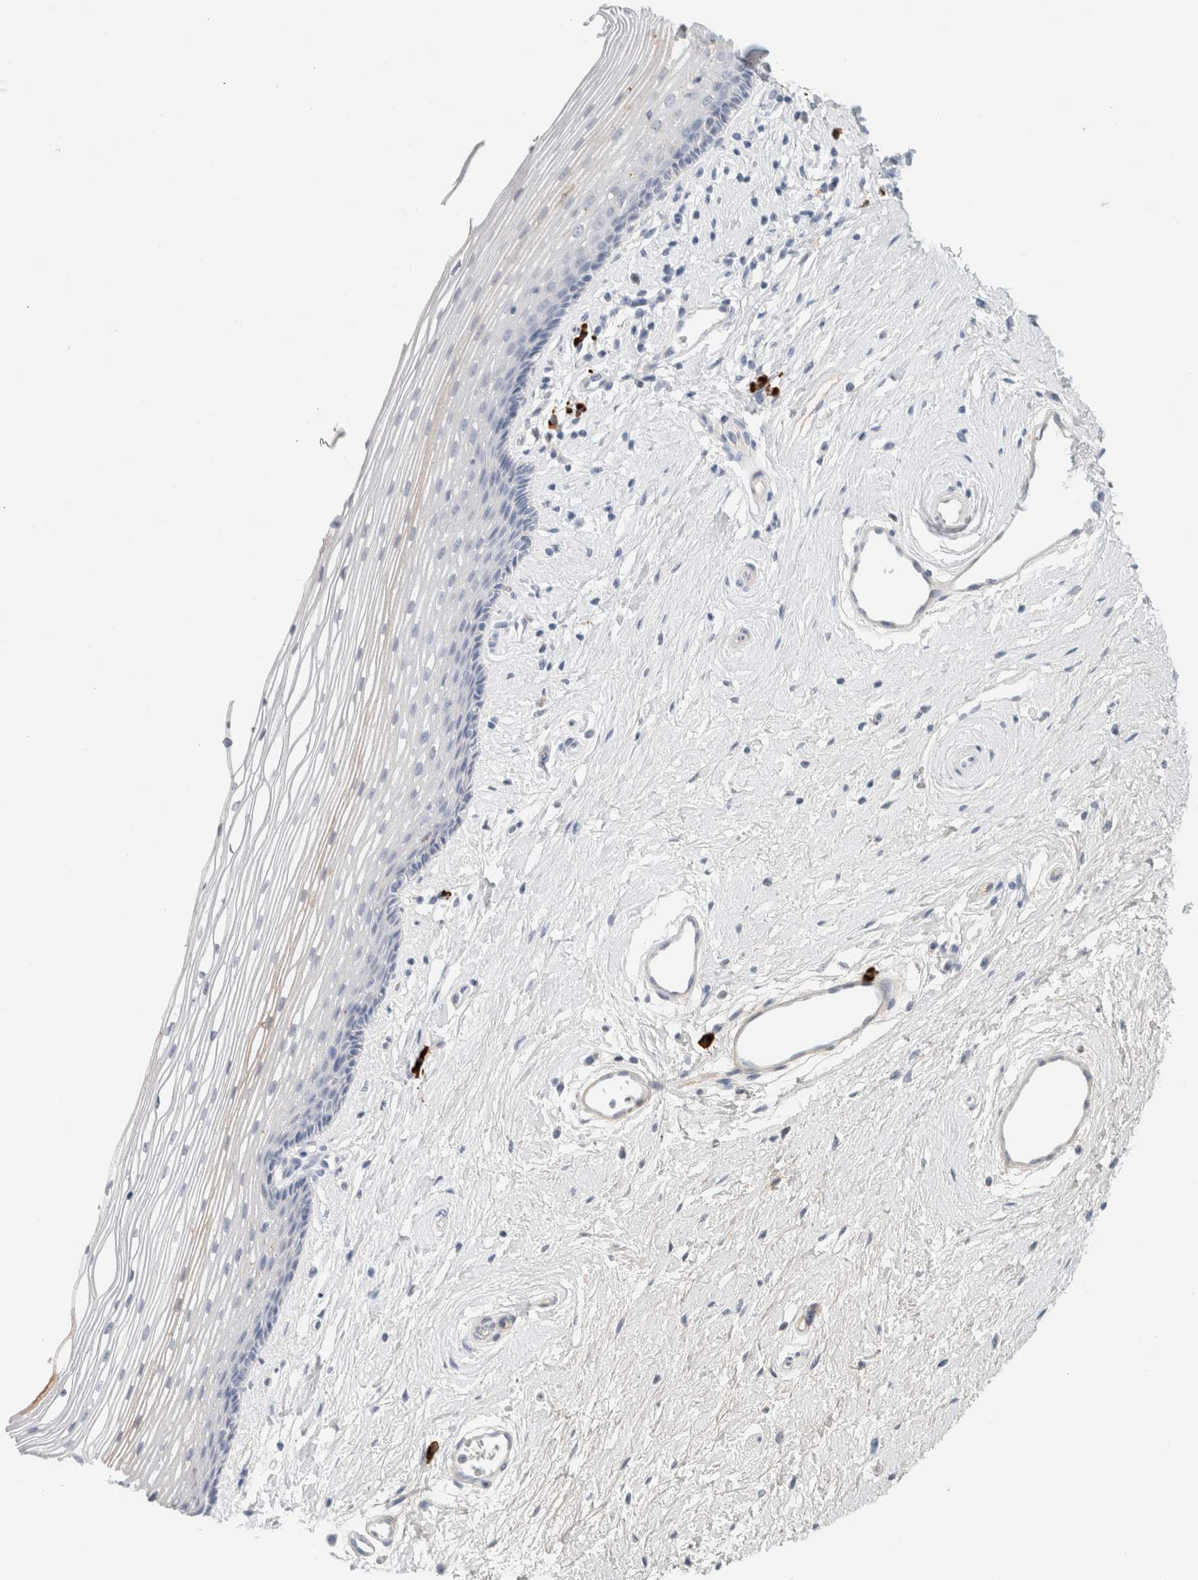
{"staining": {"intensity": "negative", "quantity": "none", "location": "none"}, "tissue": "vagina", "cell_type": "Squamous epithelial cells", "image_type": "normal", "snomed": [{"axis": "morphology", "description": "Normal tissue, NOS"}, {"axis": "topography", "description": "Vagina"}], "caption": "Image shows no significant protein expression in squamous epithelial cells of benign vagina. The staining was performed using DAB (3,3'-diaminobenzidine) to visualize the protein expression in brown, while the nuclei were stained in blue with hematoxylin (Magnification: 20x).", "gene": "IL6", "patient": {"sex": "female", "age": 46}}